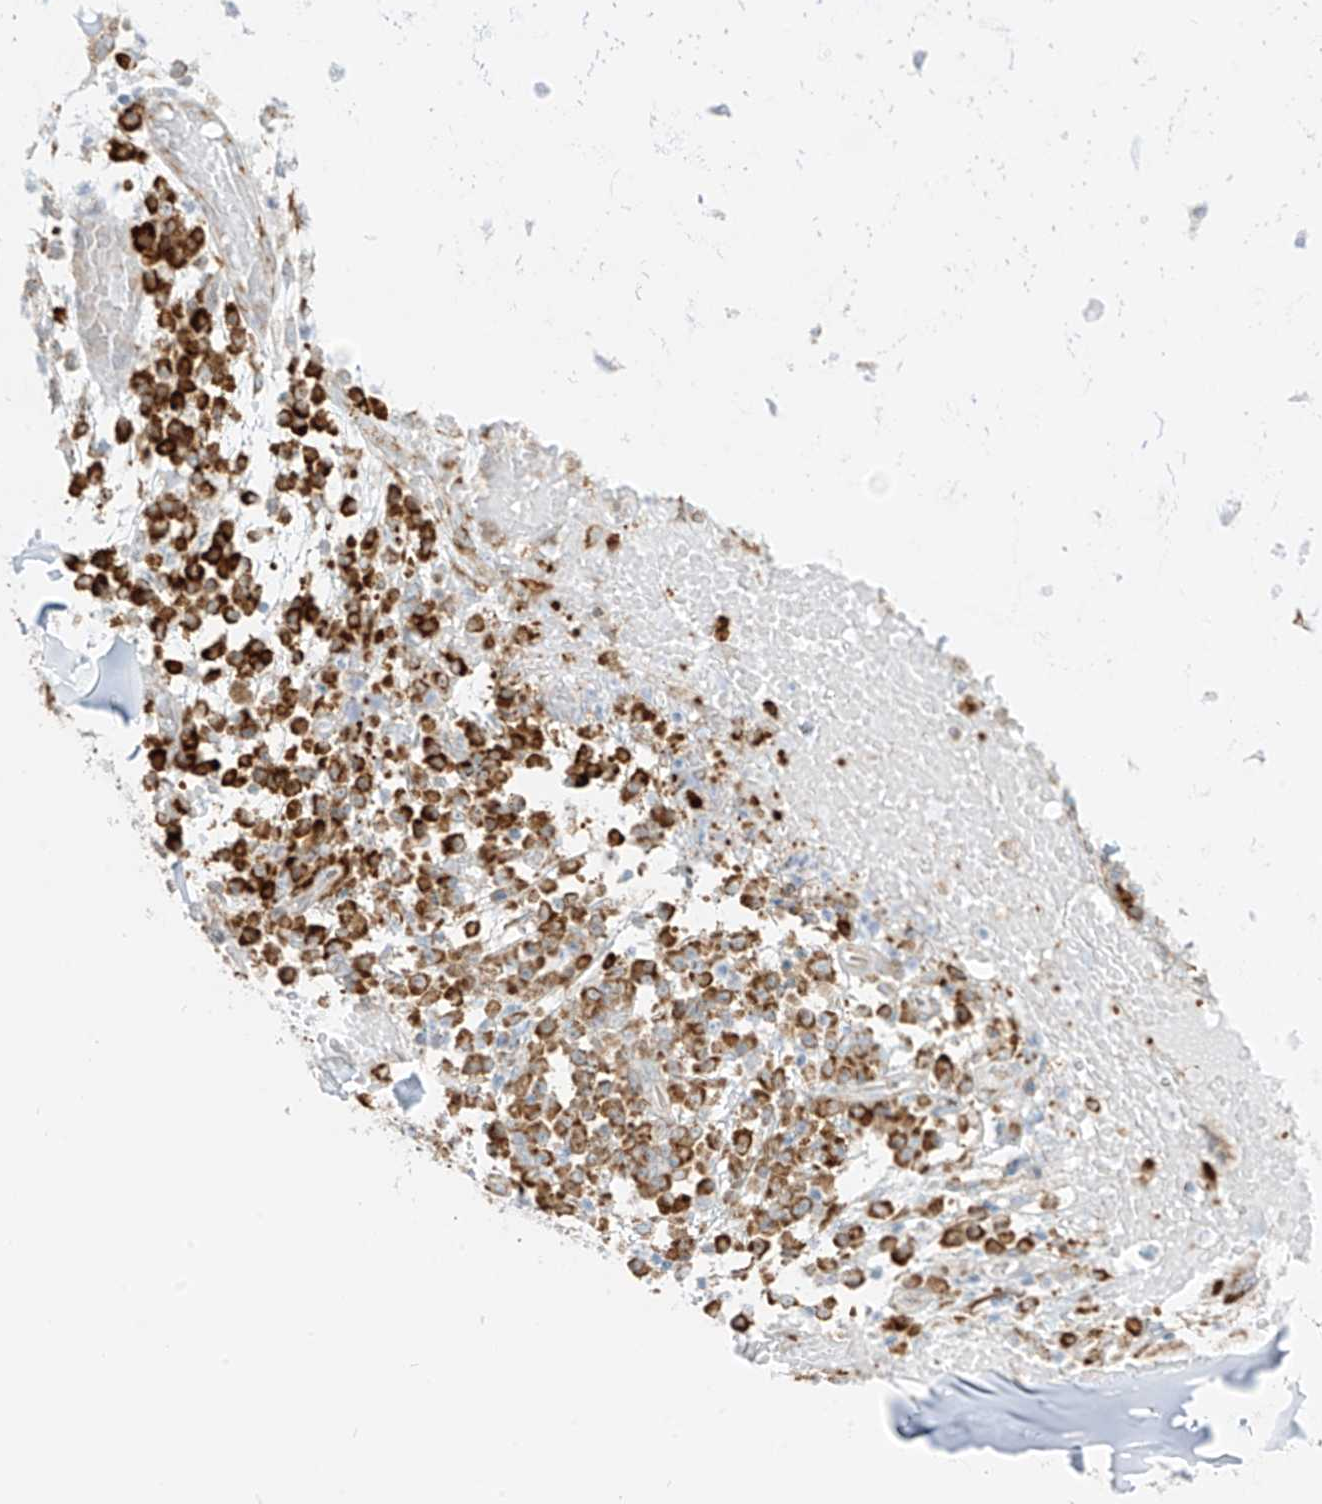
{"staining": {"intensity": "negative", "quantity": "none", "location": "none"}, "tissue": "adipose tissue", "cell_type": "Adipocytes", "image_type": "normal", "snomed": [{"axis": "morphology", "description": "Normal tissue, NOS"}, {"axis": "morphology", "description": "Basal cell carcinoma"}, {"axis": "topography", "description": "Cartilage tissue"}, {"axis": "topography", "description": "Nasopharynx"}, {"axis": "topography", "description": "Oral tissue"}], "caption": "Human adipose tissue stained for a protein using immunohistochemistry (IHC) reveals no staining in adipocytes.", "gene": "LRRC59", "patient": {"sex": "female", "age": 77}}